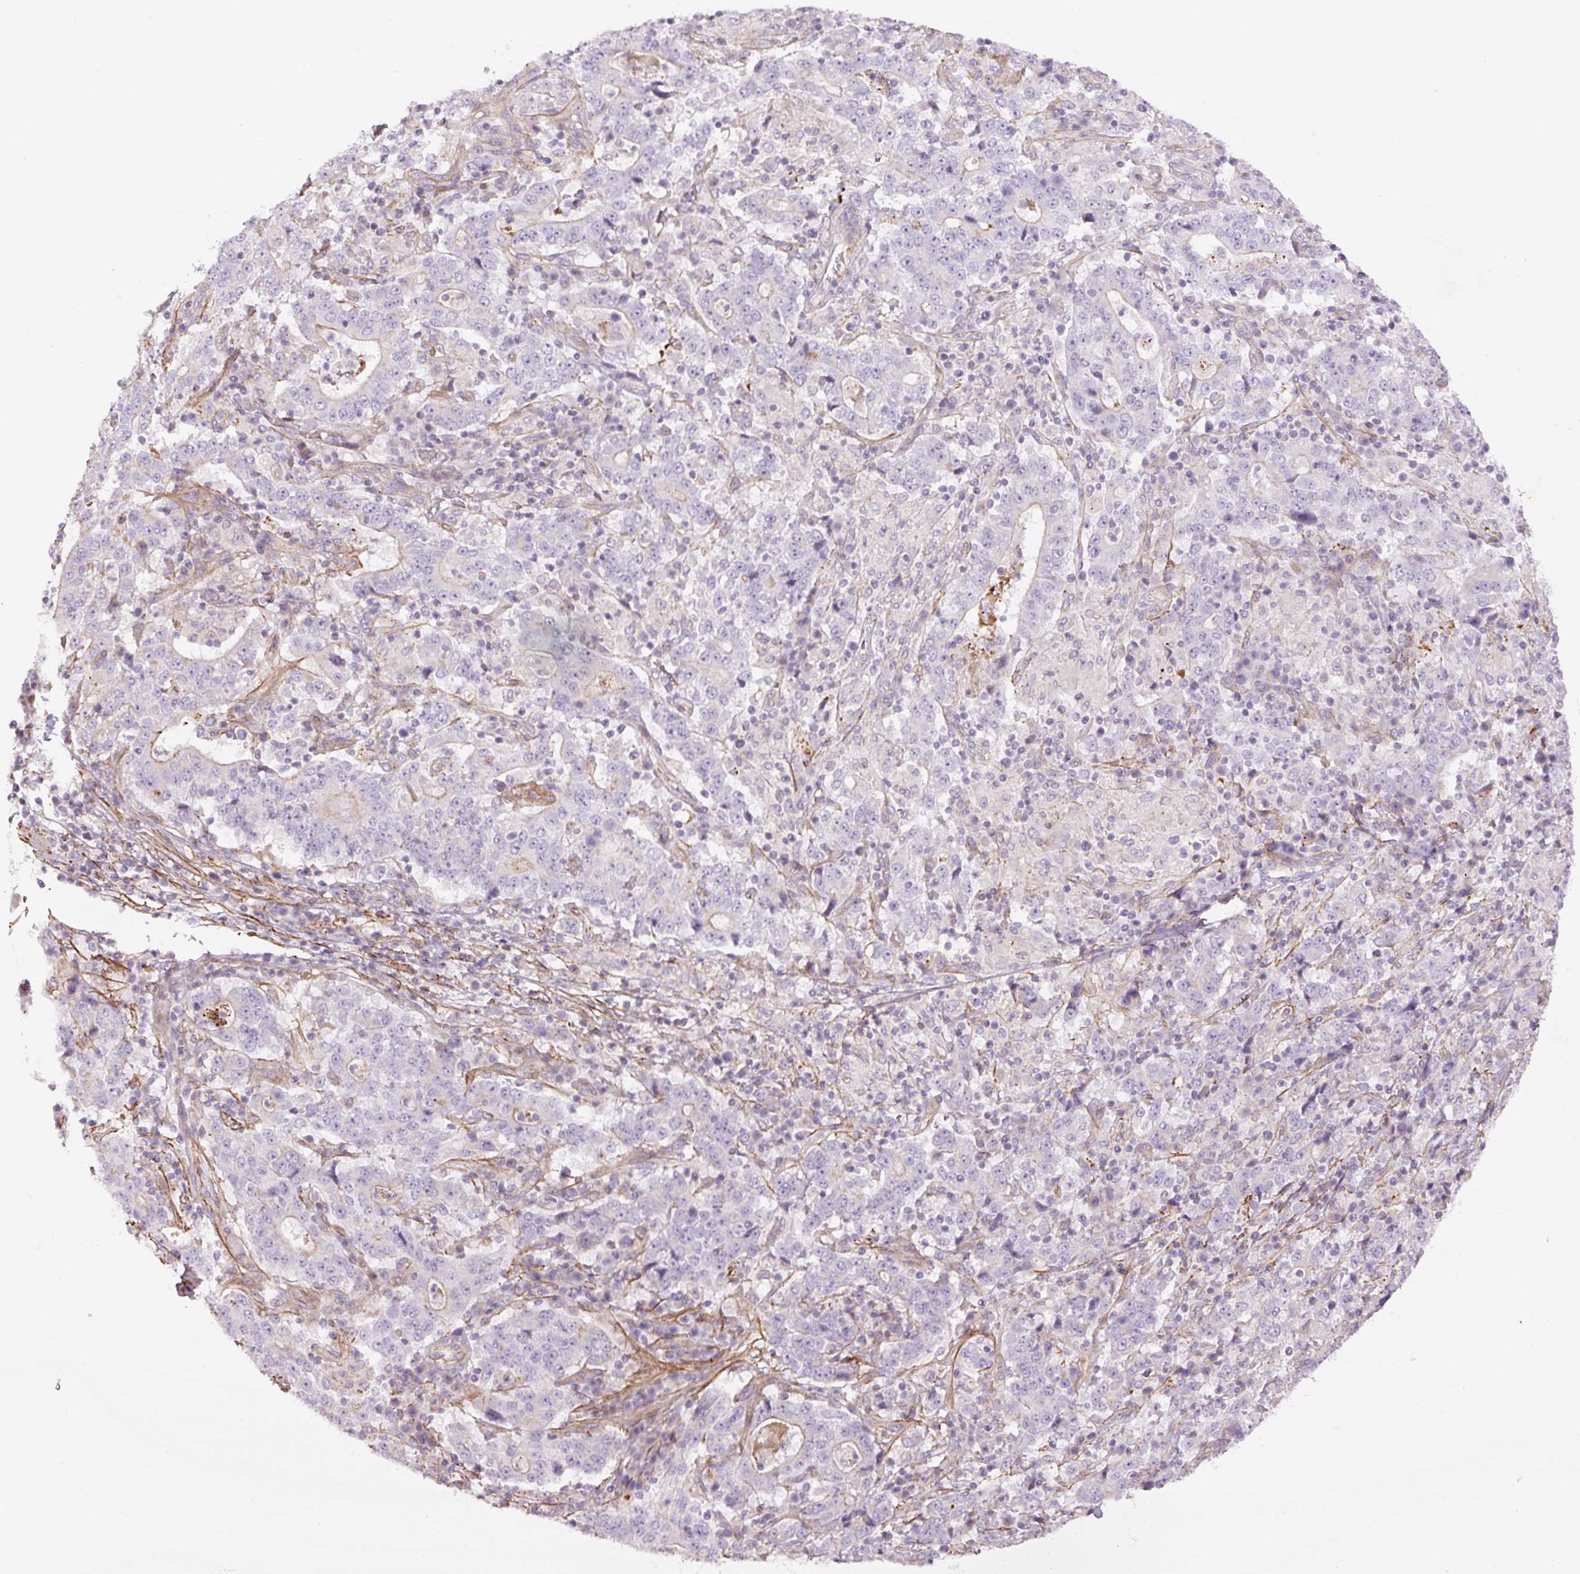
{"staining": {"intensity": "negative", "quantity": "none", "location": "none"}, "tissue": "stomach cancer", "cell_type": "Tumor cells", "image_type": "cancer", "snomed": [{"axis": "morphology", "description": "Normal tissue, NOS"}, {"axis": "morphology", "description": "Adenocarcinoma, NOS"}, {"axis": "topography", "description": "Stomach, upper"}, {"axis": "topography", "description": "Stomach"}], "caption": "Histopathology image shows no protein expression in tumor cells of adenocarcinoma (stomach) tissue. Brightfield microscopy of IHC stained with DAB (3,3'-diaminobenzidine) (brown) and hematoxylin (blue), captured at high magnification.", "gene": "CCNI2", "patient": {"sex": "male", "age": 59}}